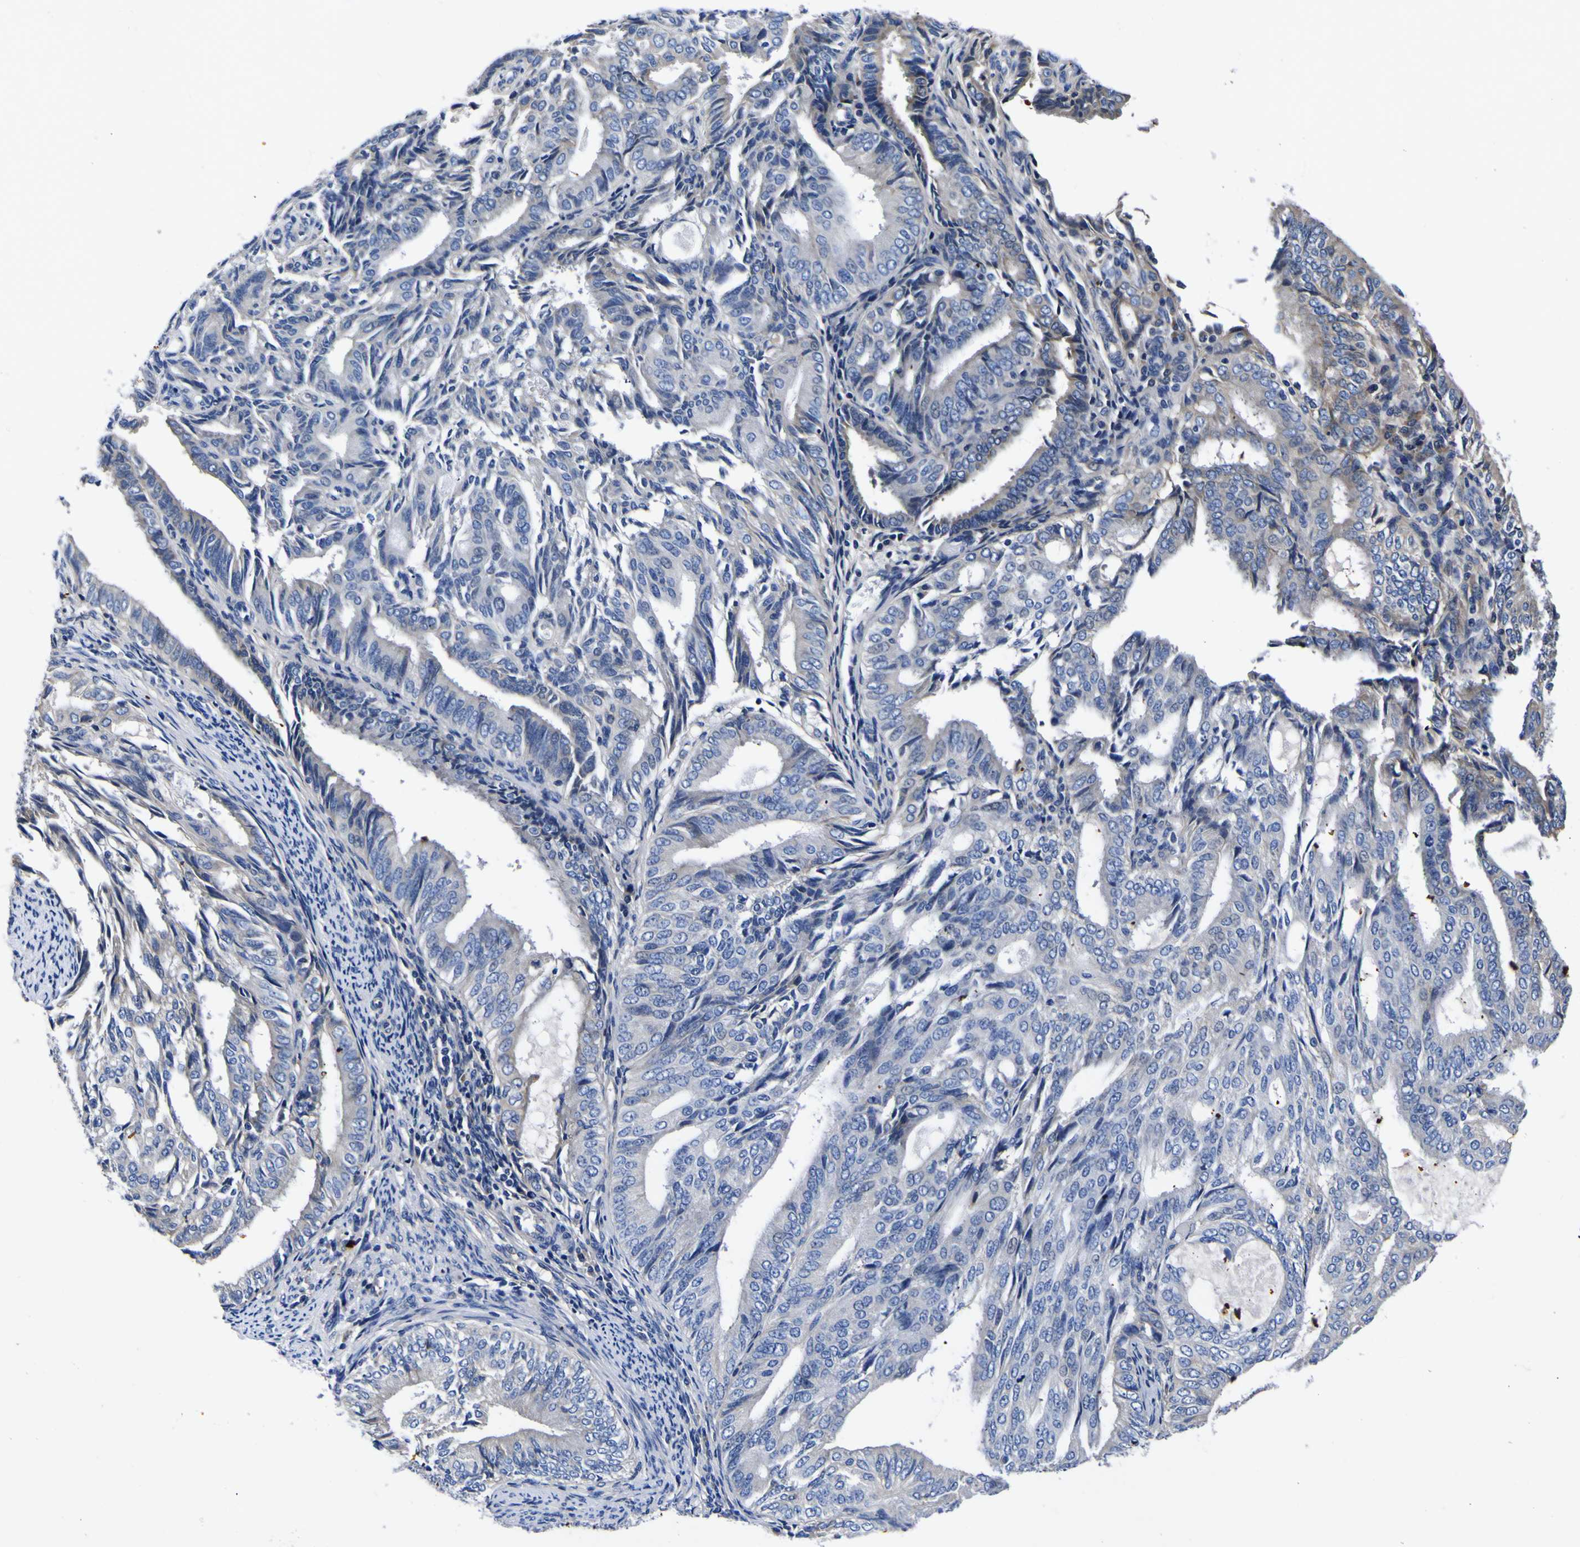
{"staining": {"intensity": "negative", "quantity": "none", "location": "none"}, "tissue": "endometrial cancer", "cell_type": "Tumor cells", "image_type": "cancer", "snomed": [{"axis": "morphology", "description": "Adenocarcinoma, NOS"}, {"axis": "topography", "description": "Endometrium"}], "caption": "IHC histopathology image of neoplastic tissue: adenocarcinoma (endometrial) stained with DAB (3,3'-diaminobenzidine) demonstrates no significant protein expression in tumor cells. (IHC, brightfield microscopy, high magnification).", "gene": "VASN", "patient": {"sex": "female", "age": 58}}